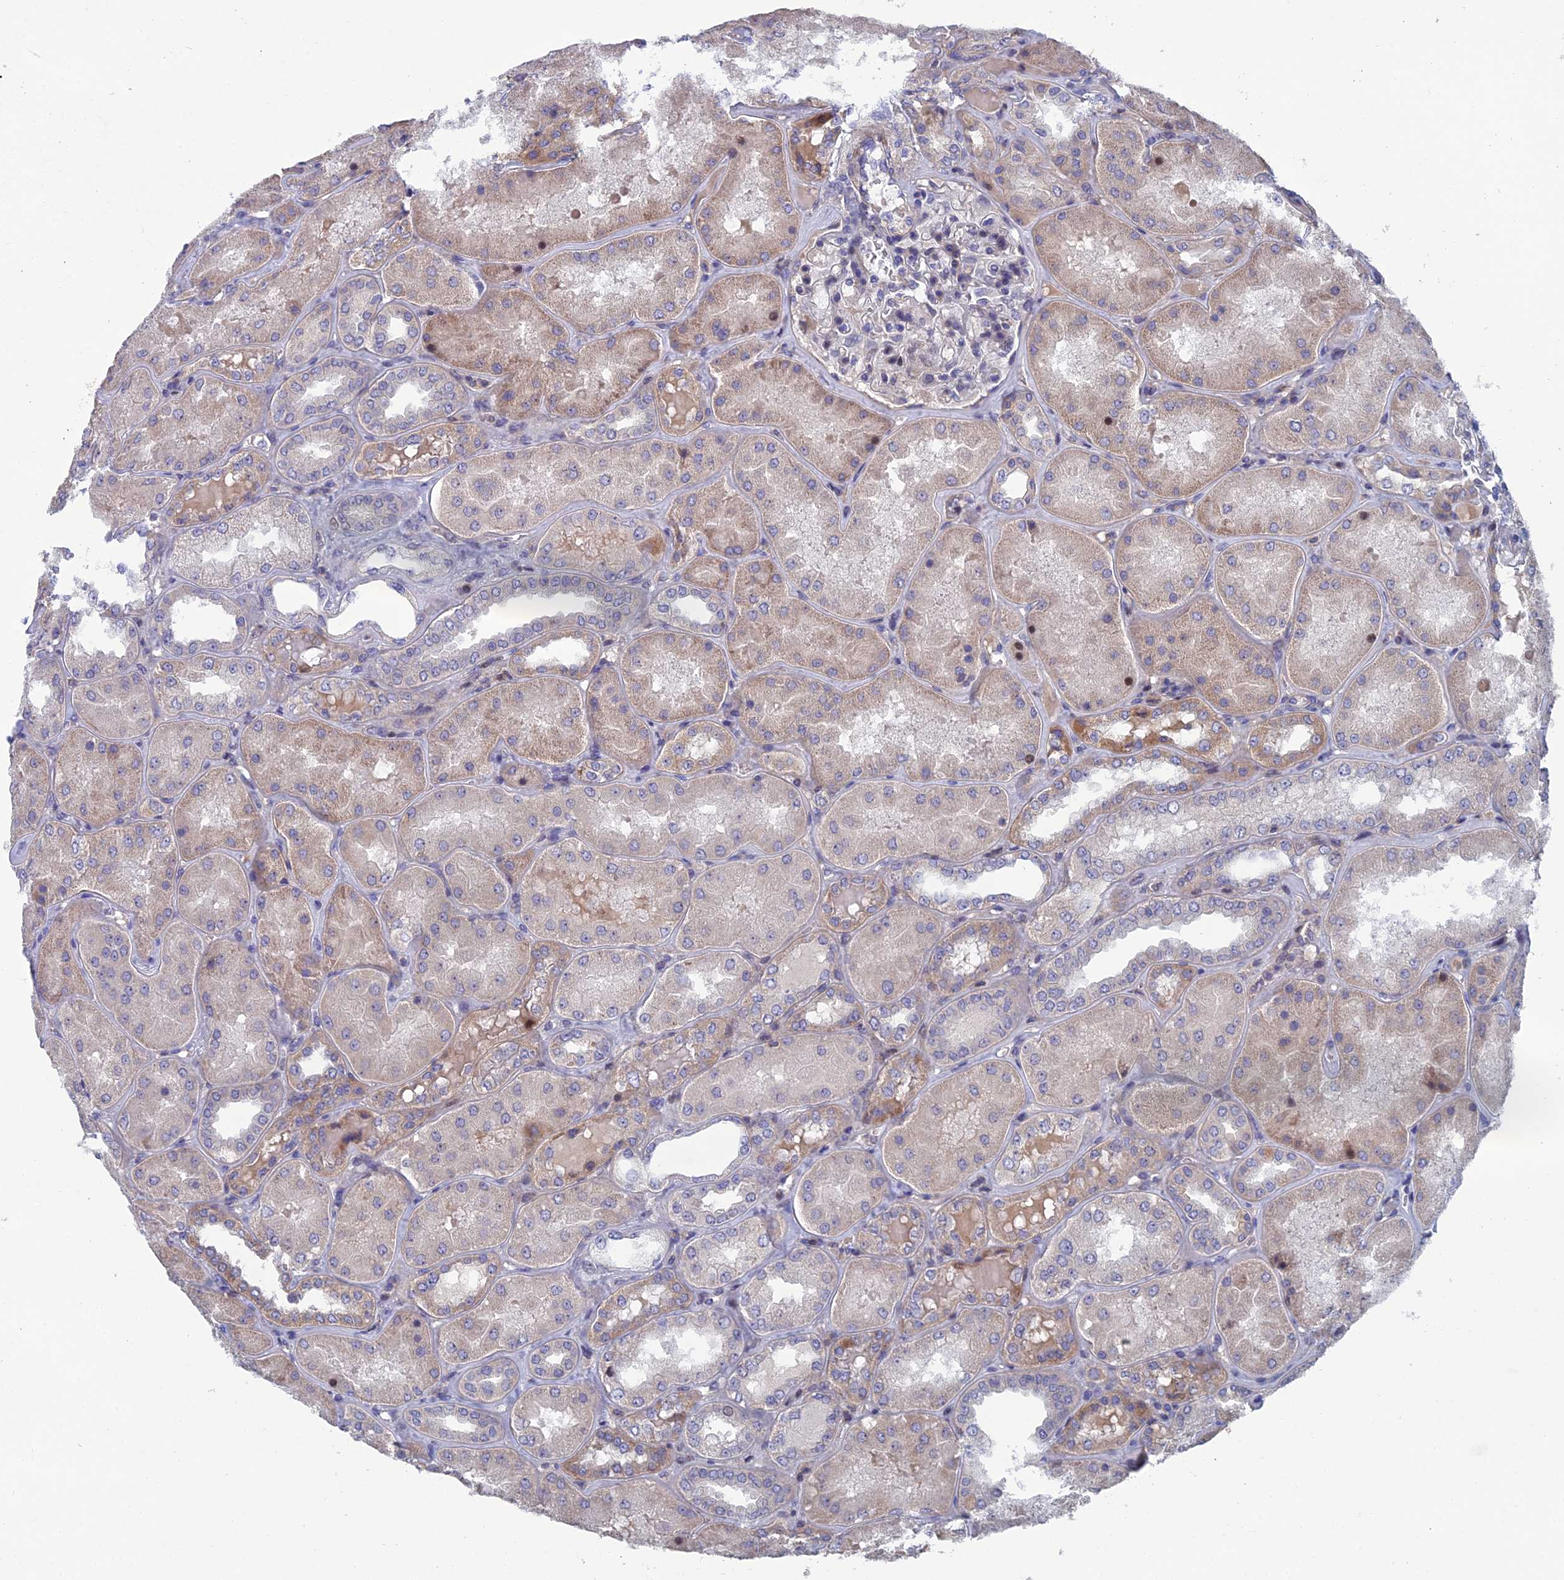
{"staining": {"intensity": "weak", "quantity": "<25%", "location": "cytoplasmic/membranous"}, "tissue": "kidney", "cell_type": "Cells in glomeruli", "image_type": "normal", "snomed": [{"axis": "morphology", "description": "Normal tissue, NOS"}, {"axis": "topography", "description": "Kidney"}], "caption": "Immunohistochemistry (IHC) histopathology image of normal kidney: human kidney stained with DAB (3,3'-diaminobenzidine) exhibits no significant protein positivity in cells in glomeruli.", "gene": "USP37", "patient": {"sex": "female", "age": 56}}